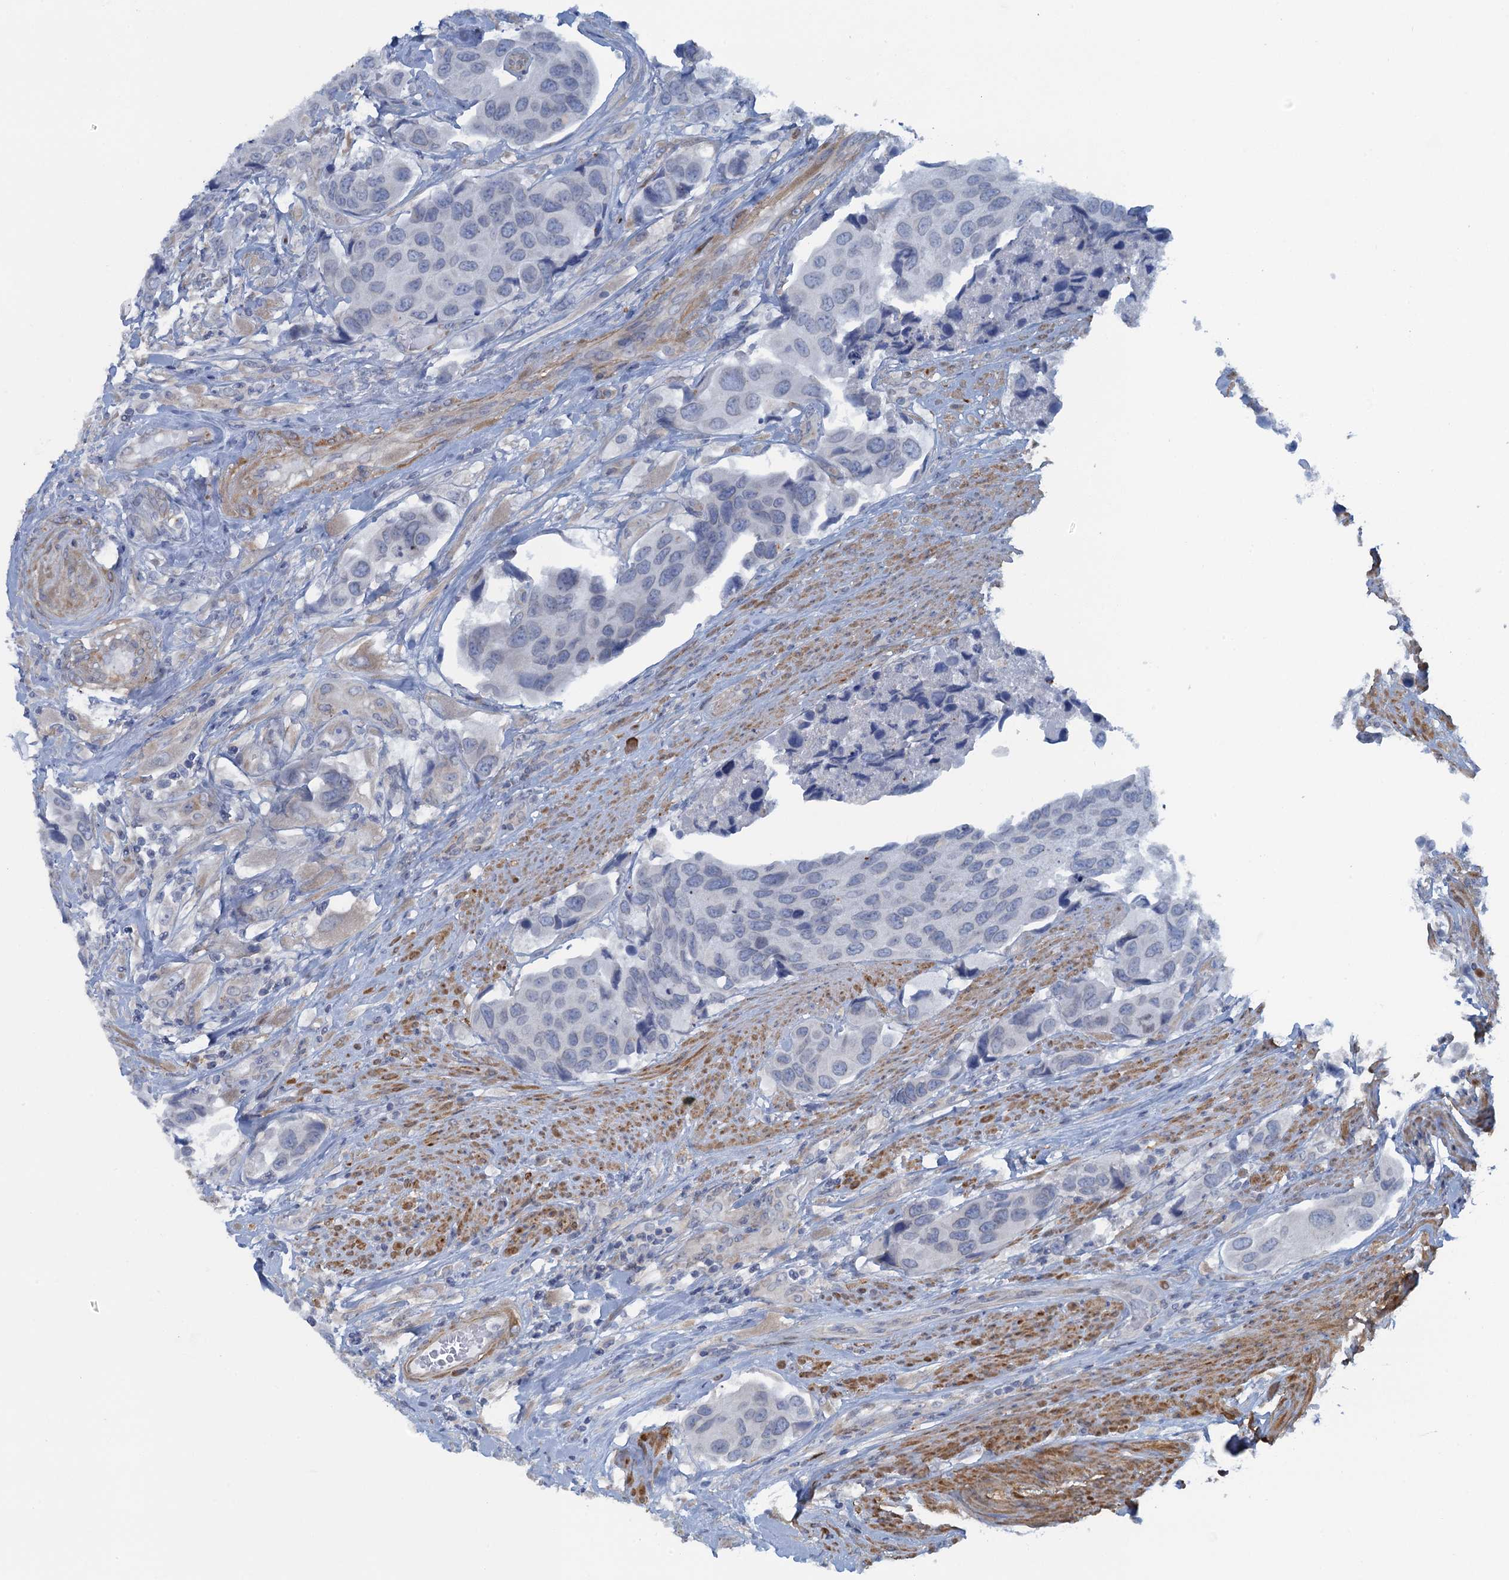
{"staining": {"intensity": "negative", "quantity": "none", "location": "none"}, "tissue": "urothelial cancer", "cell_type": "Tumor cells", "image_type": "cancer", "snomed": [{"axis": "morphology", "description": "Urothelial carcinoma, High grade"}, {"axis": "topography", "description": "Urinary bladder"}], "caption": "An immunohistochemistry (IHC) image of urothelial carcinoma (high-grade) is shown. There is no staining in tumor cells of urothelial carcinoma (high-grade).", "gene": "POGLUT3", "patient": {"sex": "male", "age": 74}}